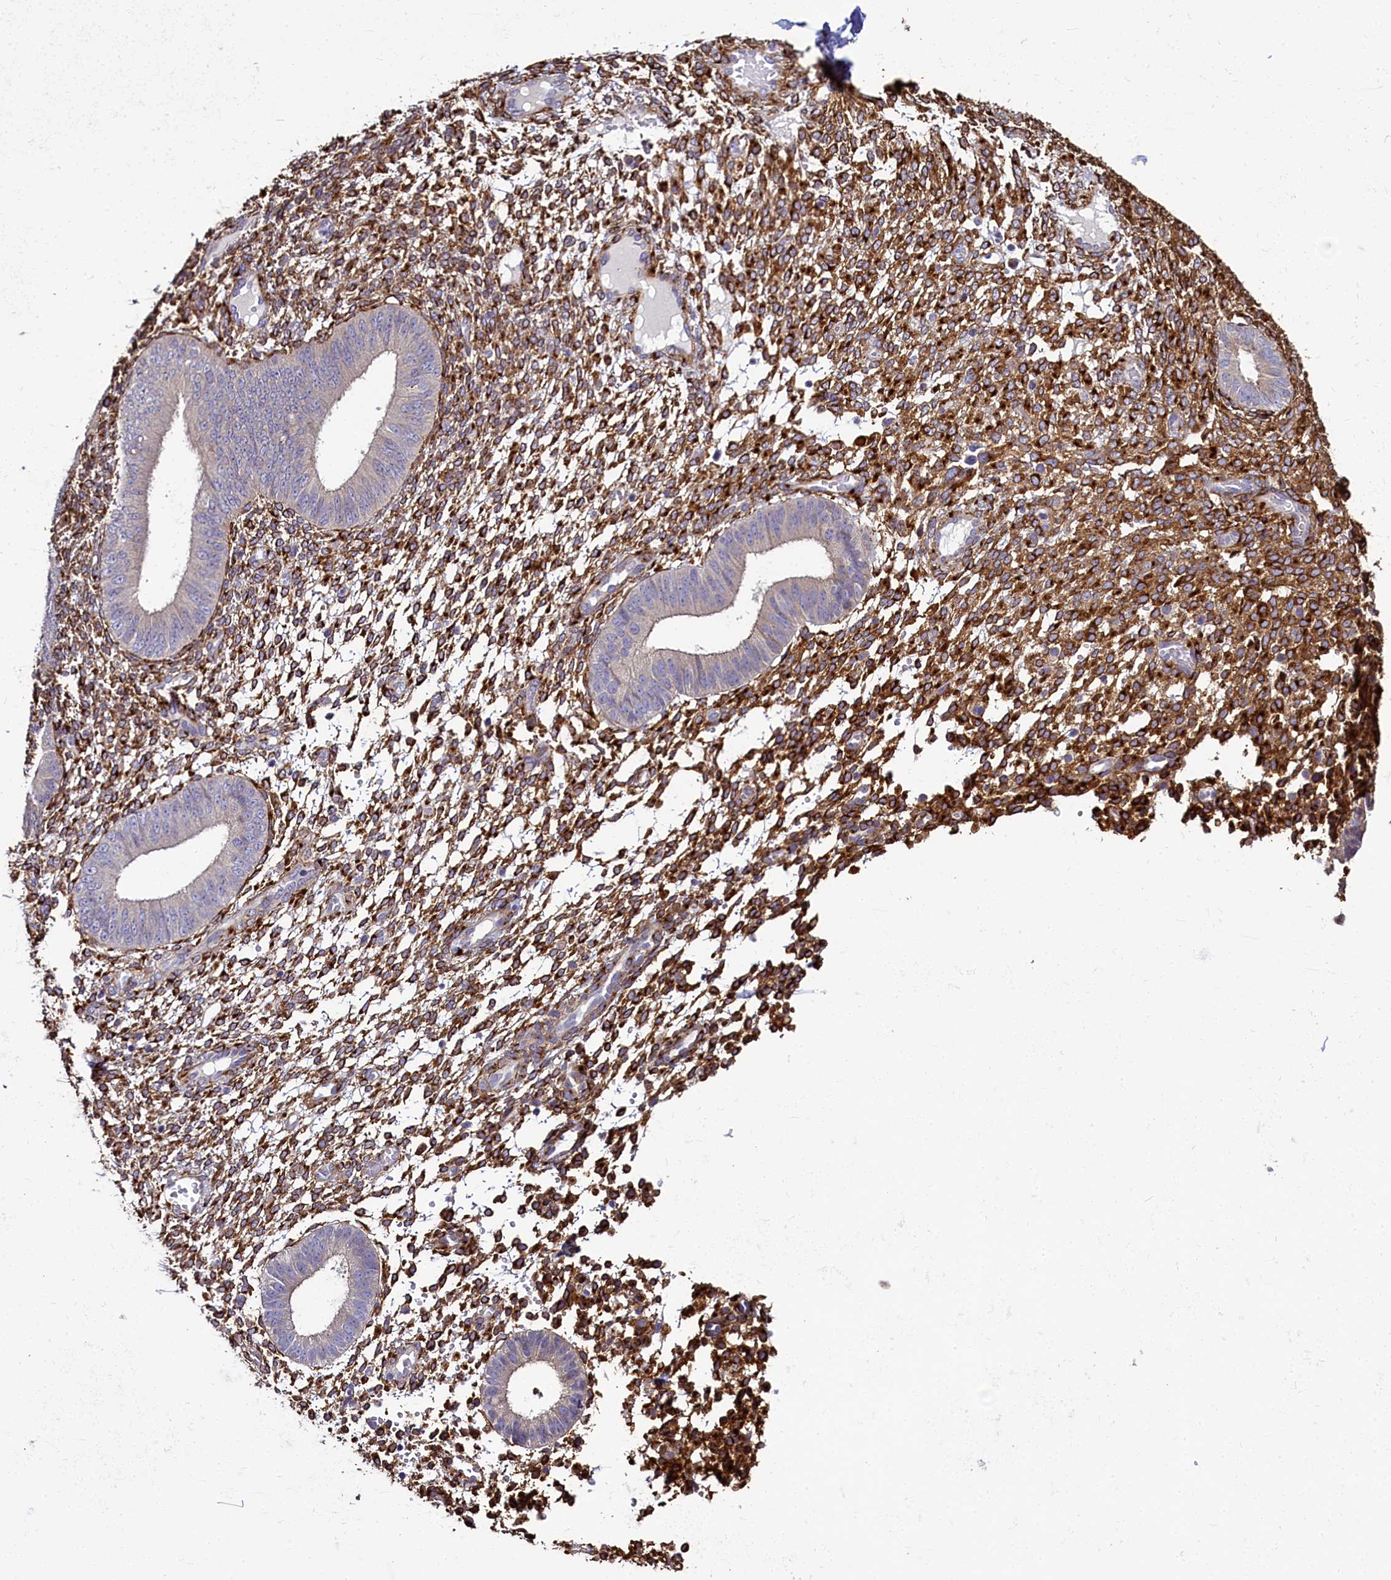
{"staining": {"intensity": "strong", "quantity": ">75%", "location": "cytoplasmic/membranous"}, "tissue": "endometrium", "cell_type": "Cells in endometrial stroma", "image_type": "normal", "snomed": [{"axis": "morphology", "description": "Normal tissue, NOS"}, {"axis": "topography", "description": "Endometrium"}], "caption": "Protein staining of normal endometrium shows strong cytoplasmic/membranous staining in about >75% of cells in endometrial stroma.", "gene": "MRC2", "patient": {"sex": "female", "age": 49}}